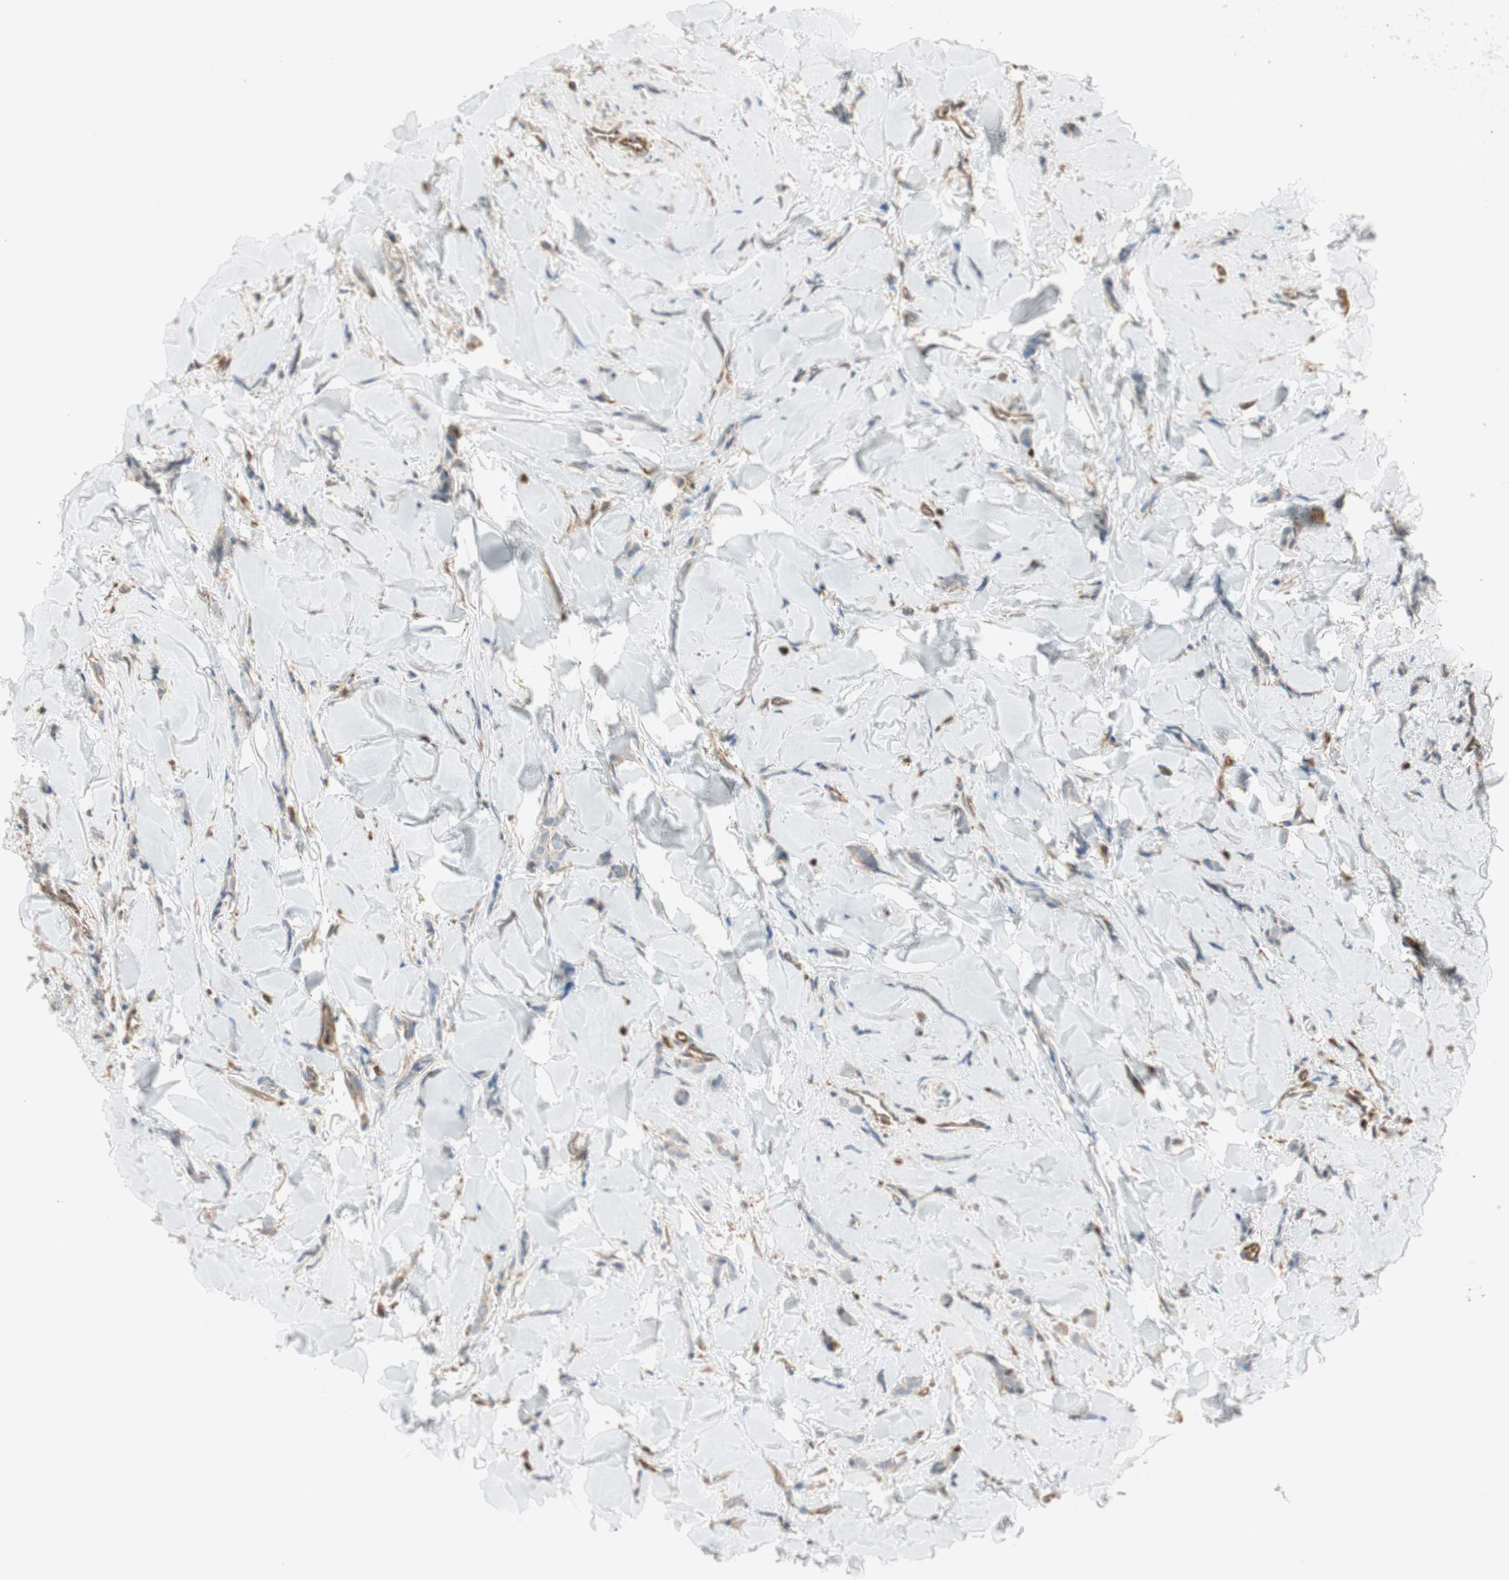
{"staining": {"intensity": "negative", "quantity": "none", "location": "none"}, "tissue": "breast cancer", "cell_type": "Tumor cells", "image_type": "cancer", "snomed": [{"axis": "morphology", "description": "Lobular carcinoma"}, {"axis": "topography", "description": "Skin"}, {"axis": "topography", "description": "Breast"}], "caption": "Tumor cells show no significant expression in breast cancer.", "gene": "CRLF3", "patient": {"sex": "female", "age": 46}}